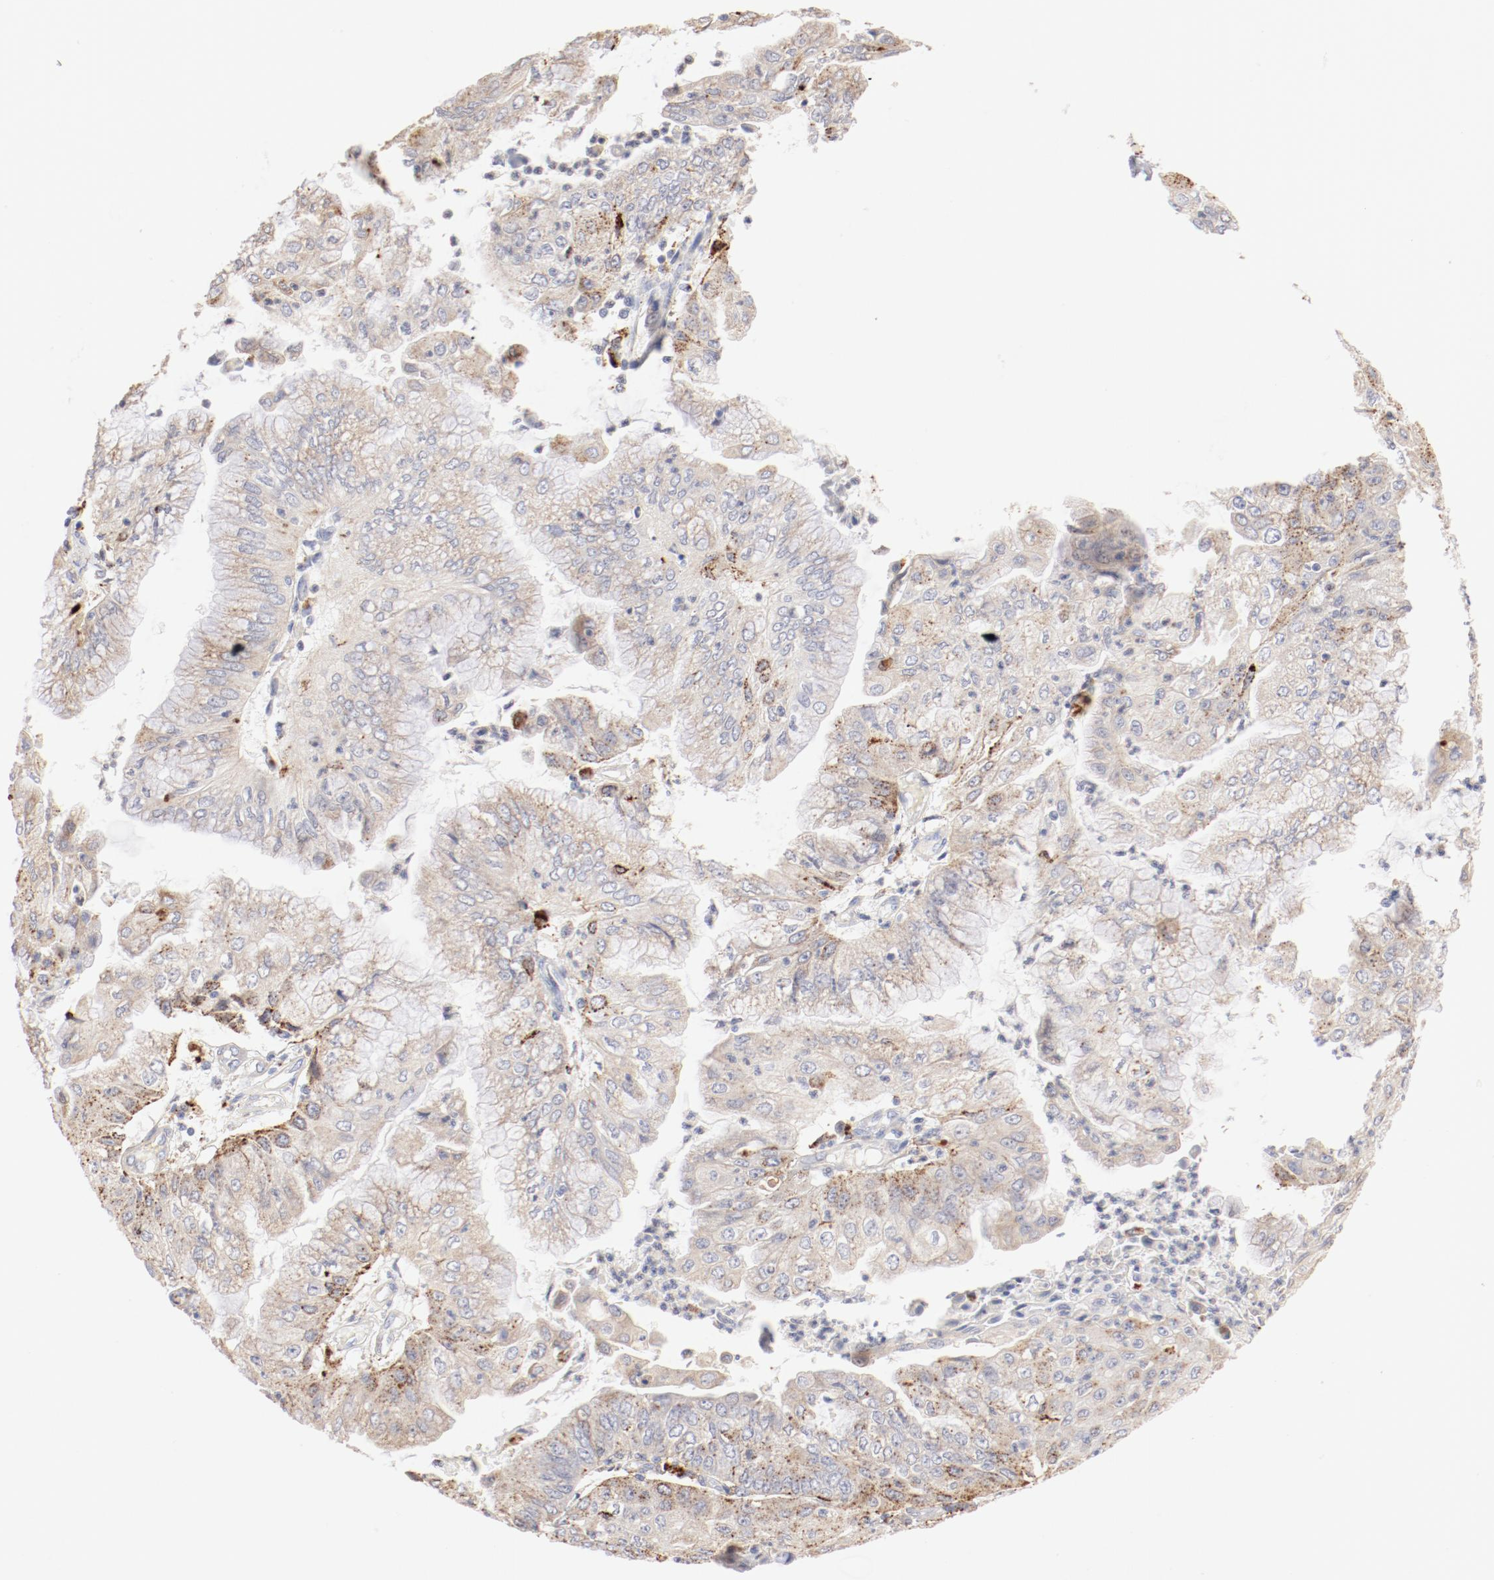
{"staining": {"intensity": "moderate", "quantity": "<25%", "location": "cytoplasmic/membranous"}, "tissue": "endometrial cancer", "cell_type": "Tumor cells", "image_type": "cancer", "snomed": [{"axis": "morphology", "description": "Adenocarcinoma, NOS"}, {"axis": "topography", "description": "Endometrium"}], "caption": "The image exhibits staining of adenocarcinoma (endometrial), revealing moderate cytoplasmic/membranous protein positivity (brown color) within tumor cells.", "gene": "CTSH", "patient": {"sex": "female", "age": 79}}